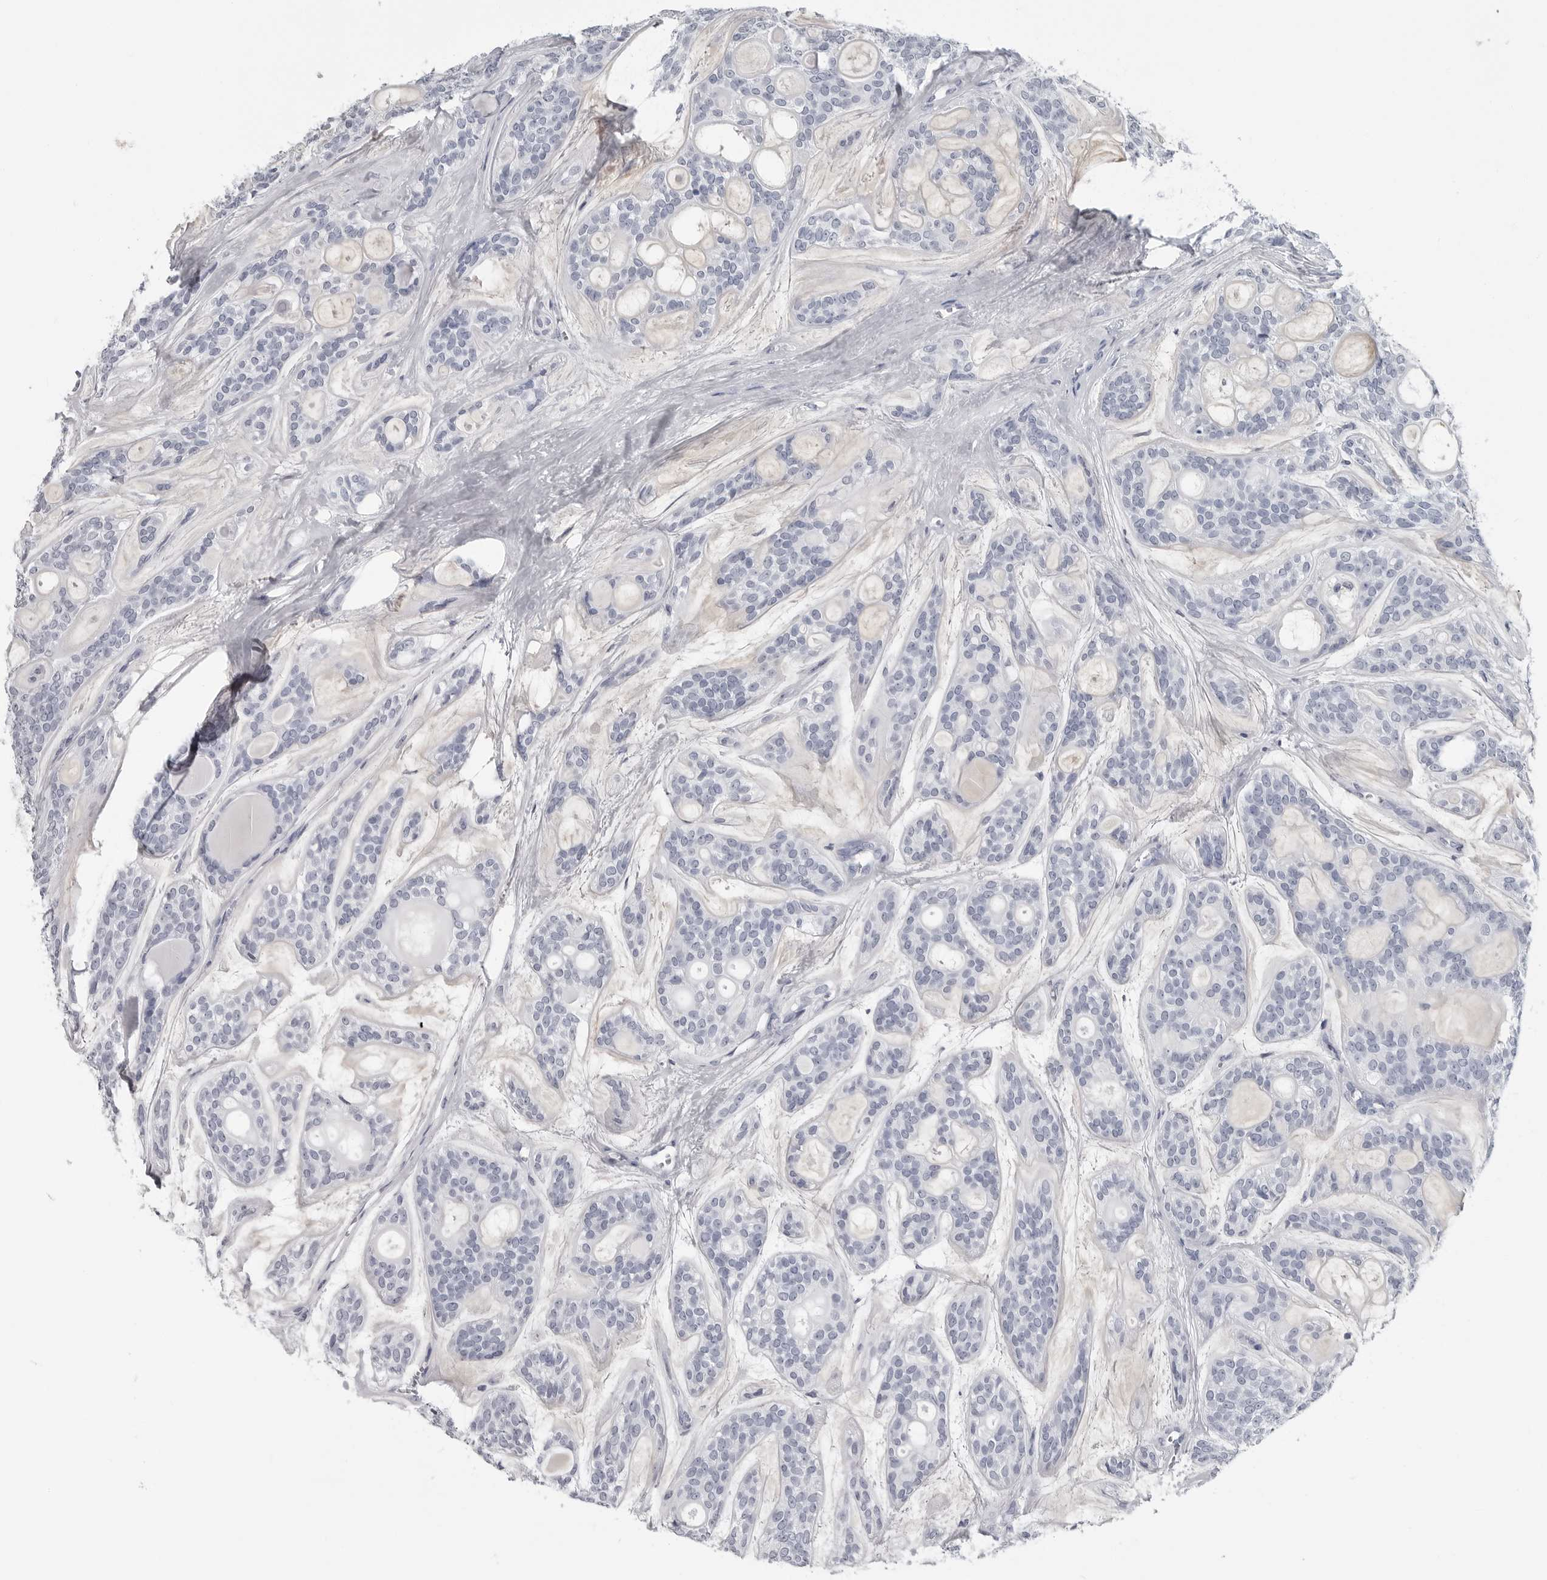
{"staining": {"intensity": "negative", "quantity": "none", "location": "none"}, "tissue": "head and neck cancer", "cell_type": "Tumor cells", "image_type": "cancer", "snomed": [{"axis": "morphology", "description": "Adenocarcinoma, NOS"}, {"axis": "topography", "description": "Head-Neck"}], "caption": "DAB (3,3'-diaminobenzidine) immunohistochemical staining of adenocarcinoma (head and neck) exhibits no significant positivity in tumor cells.", "gene": "AMPD1", "patient": {"sex": "male", "age": 66}}